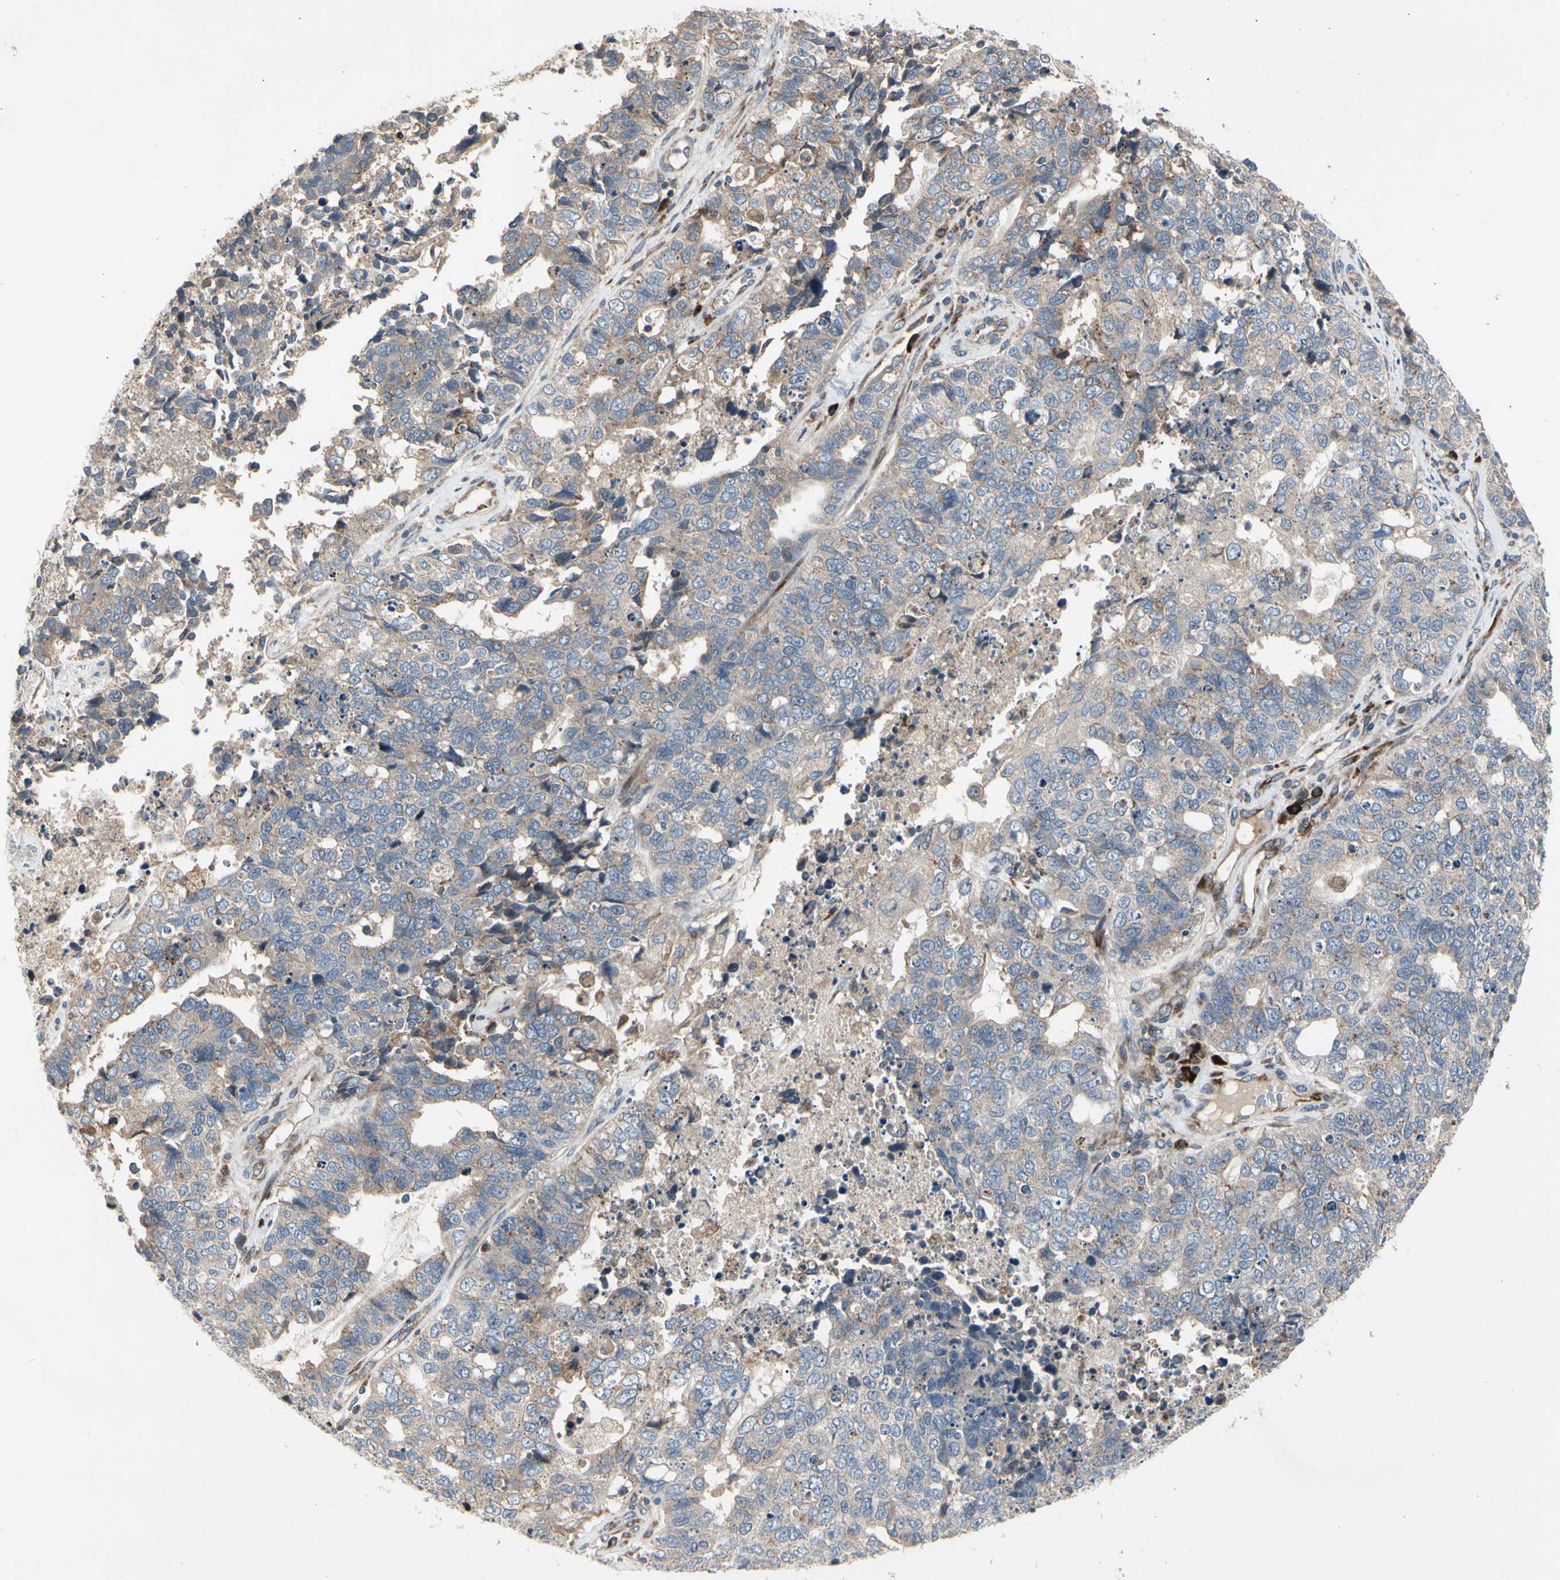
{"staining": {"intensity": "weak", "quantity": "25%-75%", "location": "cytoplasmic/membranous"}, "tissue": "cervical cancer", "cell_type": "Tumor cells", "image_type": "cancer", "snomed": [{"axis": "morphology", "description": "Squamous cell carcinoma, NOS"}, {"axis": "topography", "description": "Cervix"}], "caption": "Immunohistochemical staining of squamous cell carcinoma (cervical) exhibits low levels of weak cytoplasmic/membranous expression in approximately 25%-75% of tumor cells. The staining was performed using DAB to visualize the protein expression in brown, while the nuclei were stained in blue with hematoxylin (Magnification: 20x).", "gene": "MMEL1", "patient": {"sex": "female", "age": 63}}